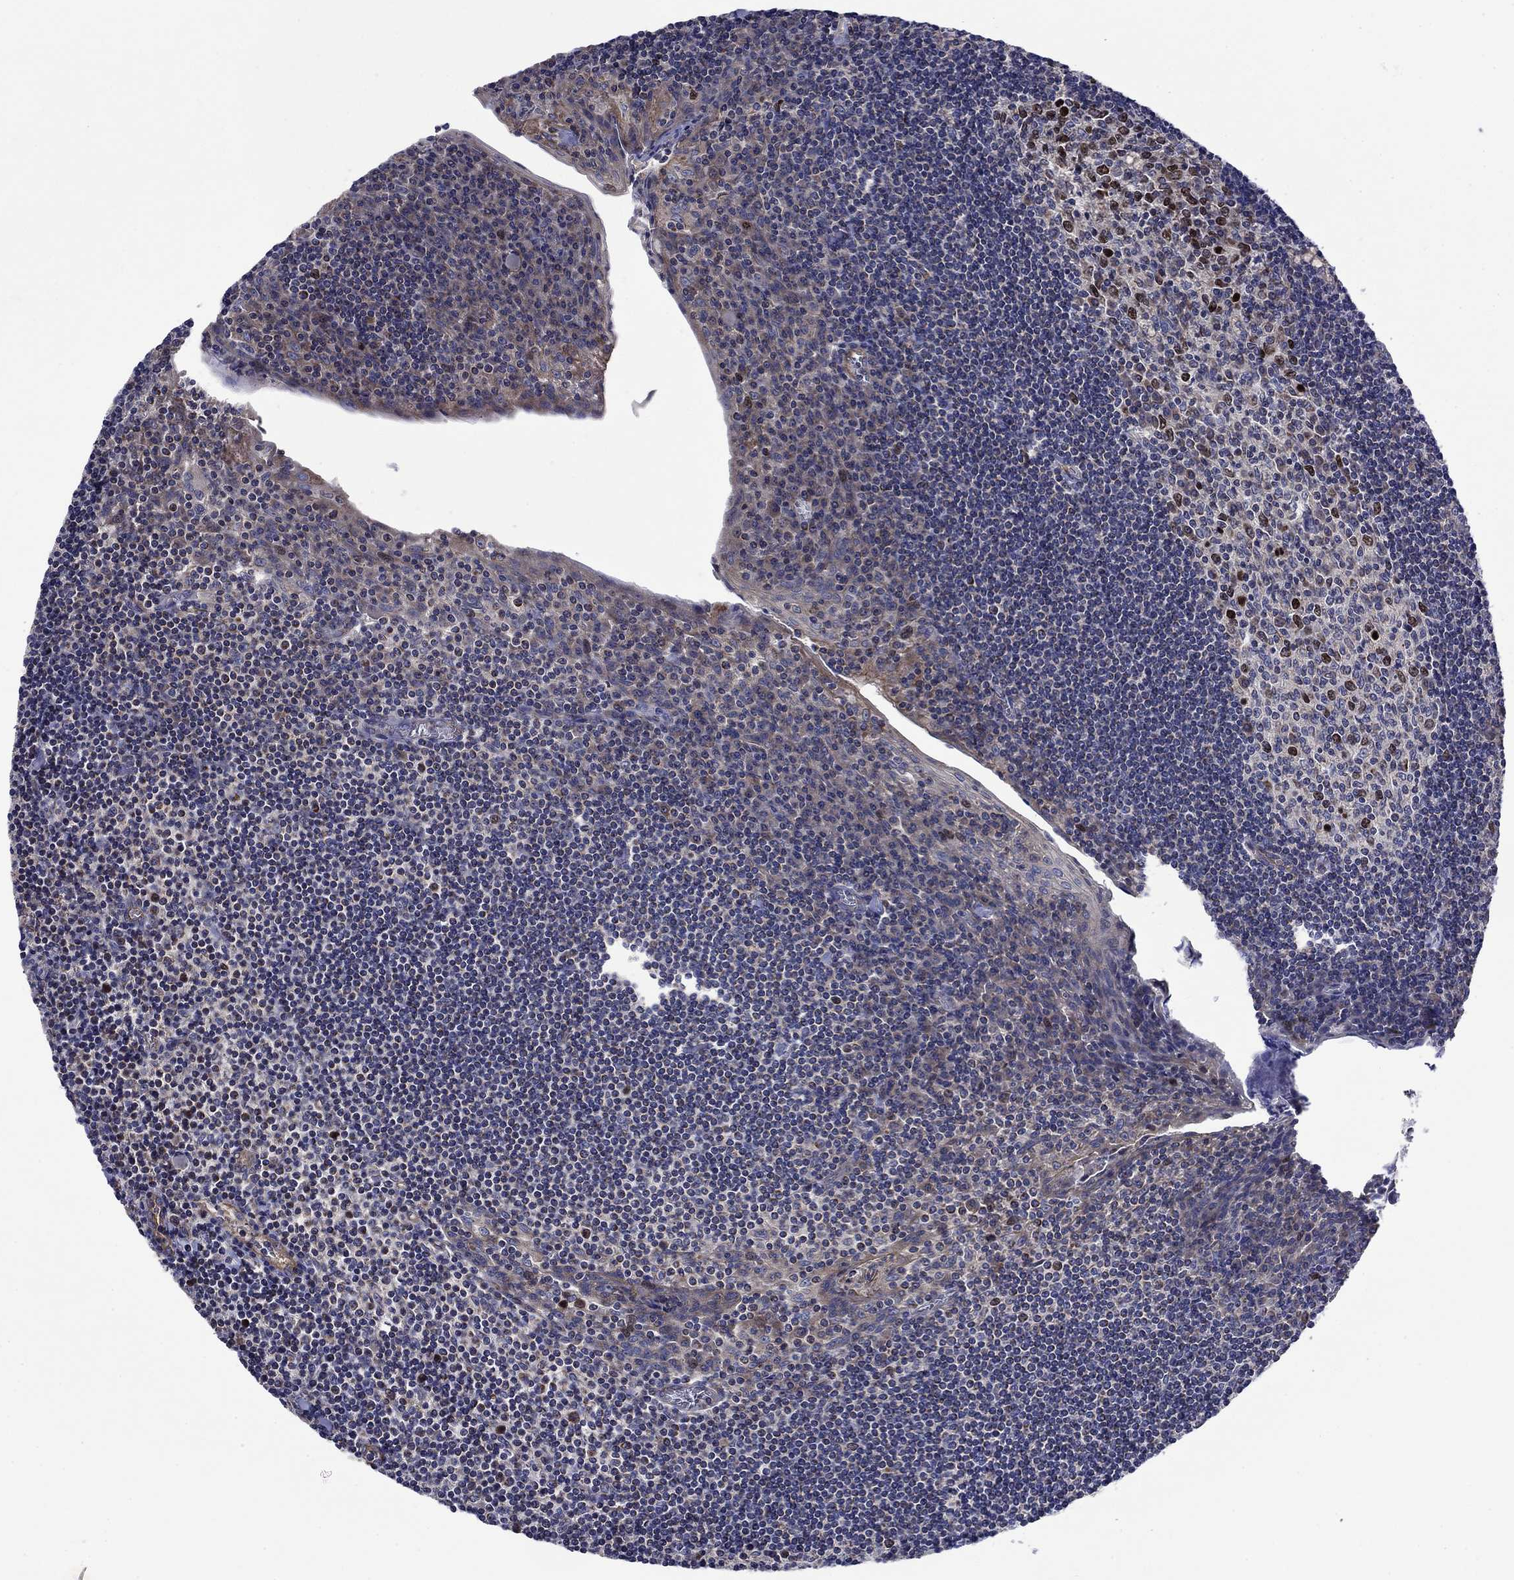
{"staining": {"intensity": "strong", "quantity": "<25%", "location": "nuclear"}, "tissue": "tonsil", "cell_type": "Germinal center cells", "image_type": "normal", "snomed": [{"axis": "morphology", "description": "Normal tissue, NOS"}, {"axis": "topography", "description": "Tonsil"}], "caption": "Immunohistochemical staining of benign tonsil shows strong nuclear protein expression in approximately <25% of germinal center cells.", "gene": "KIF22", "patient": {"sex": "female", "age": 12}}